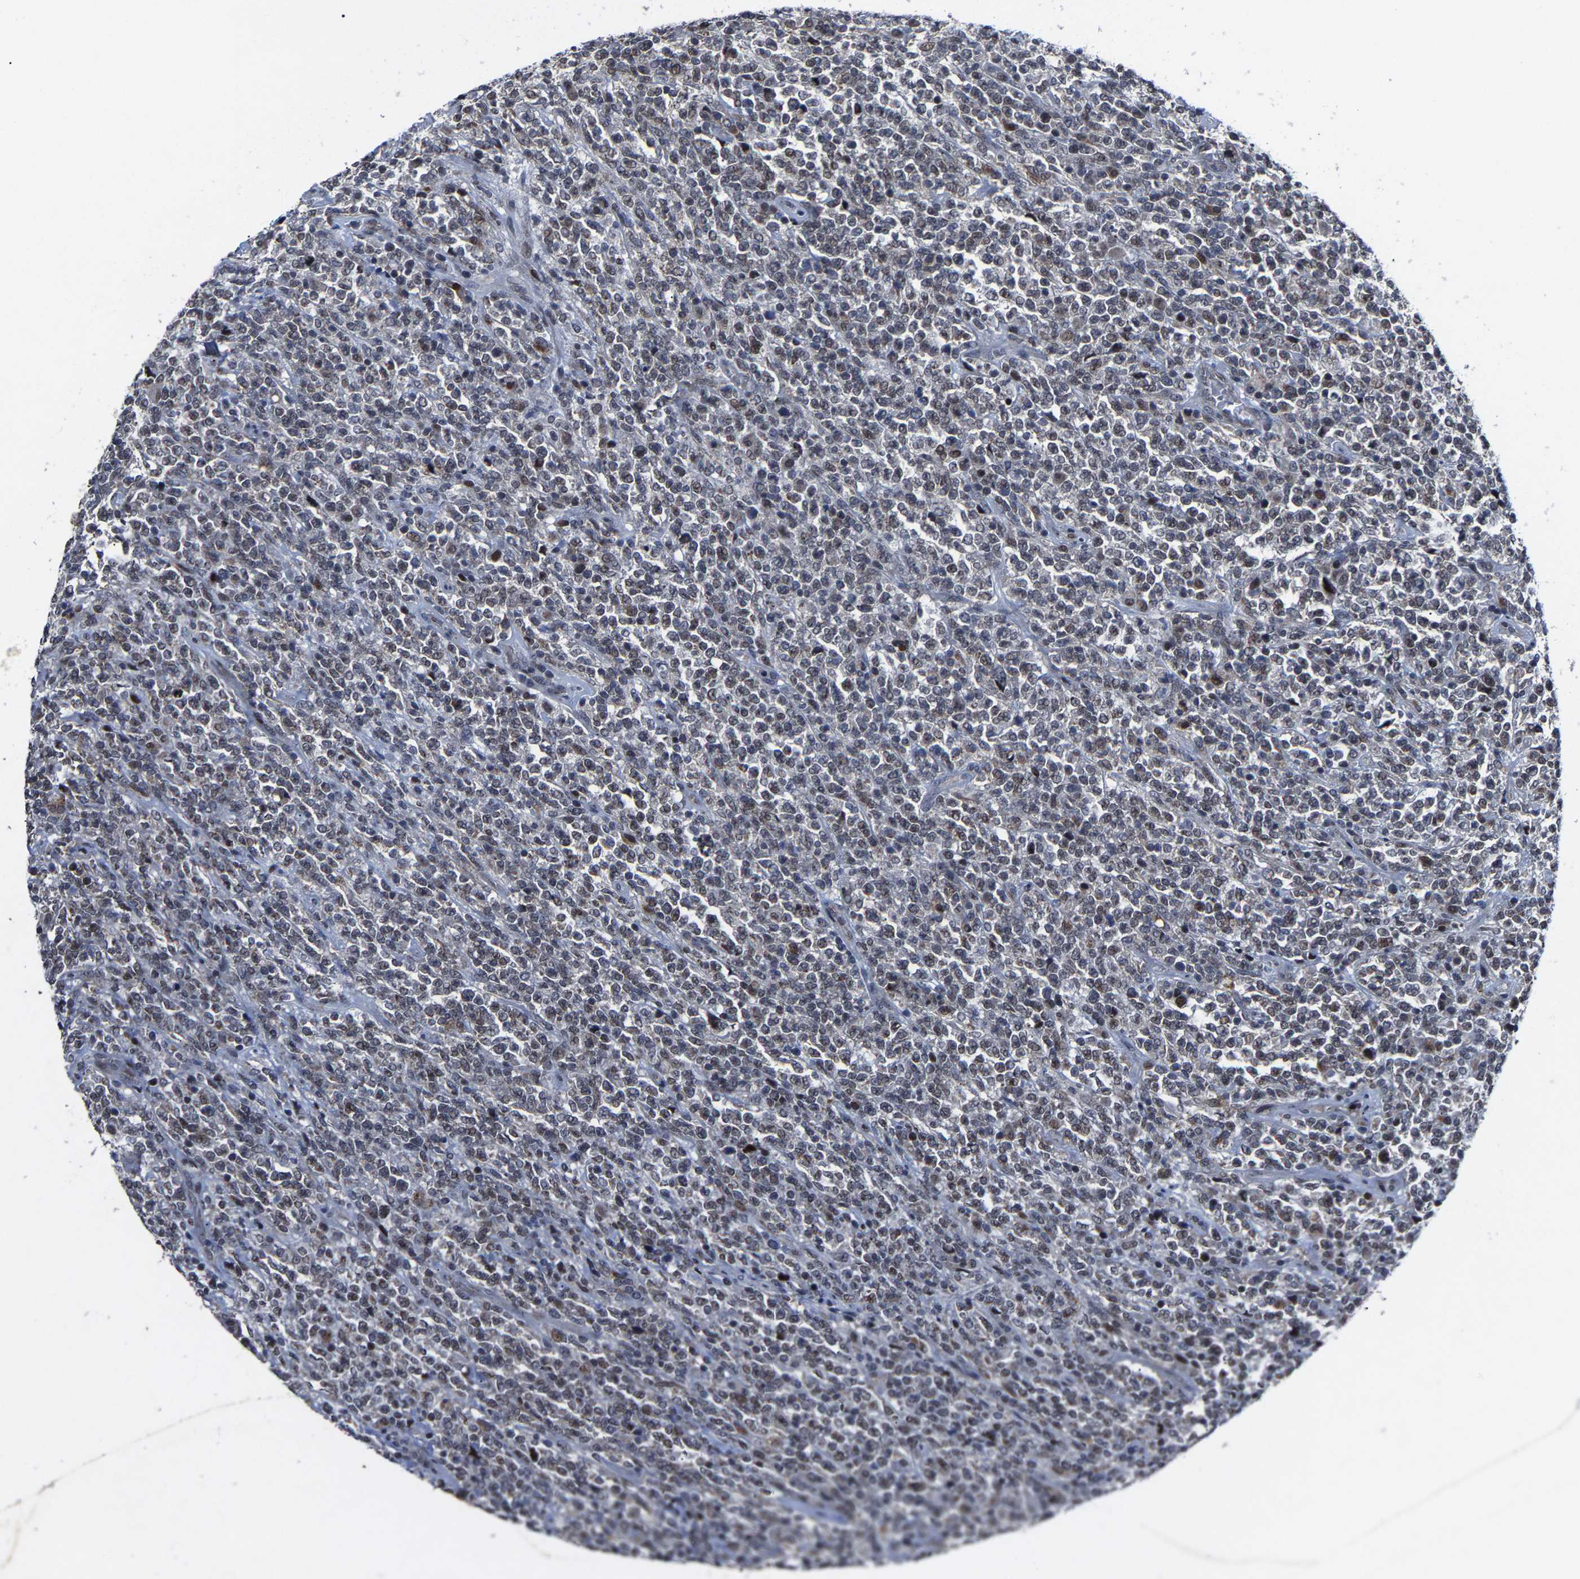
{"staining": {"intensity": "weak", "quantity": ">75%", "location": "nuclear"}, "tissue": "lymphoma", "cell_type": "Tumor cells", "image_type": "cancer", "snomed": [{"axis": "morphology", "description": "Malignant lymphoma, non-Hodgkin's type, High grade"}, {"axis": "topography", "description": "Soft tissue"}], "caption": "Lymphoma stained with a protein marker exhibits weak staining in tumor cells.", "gene": "LSM8", "patient": {"sex": "male", "age": 18}}